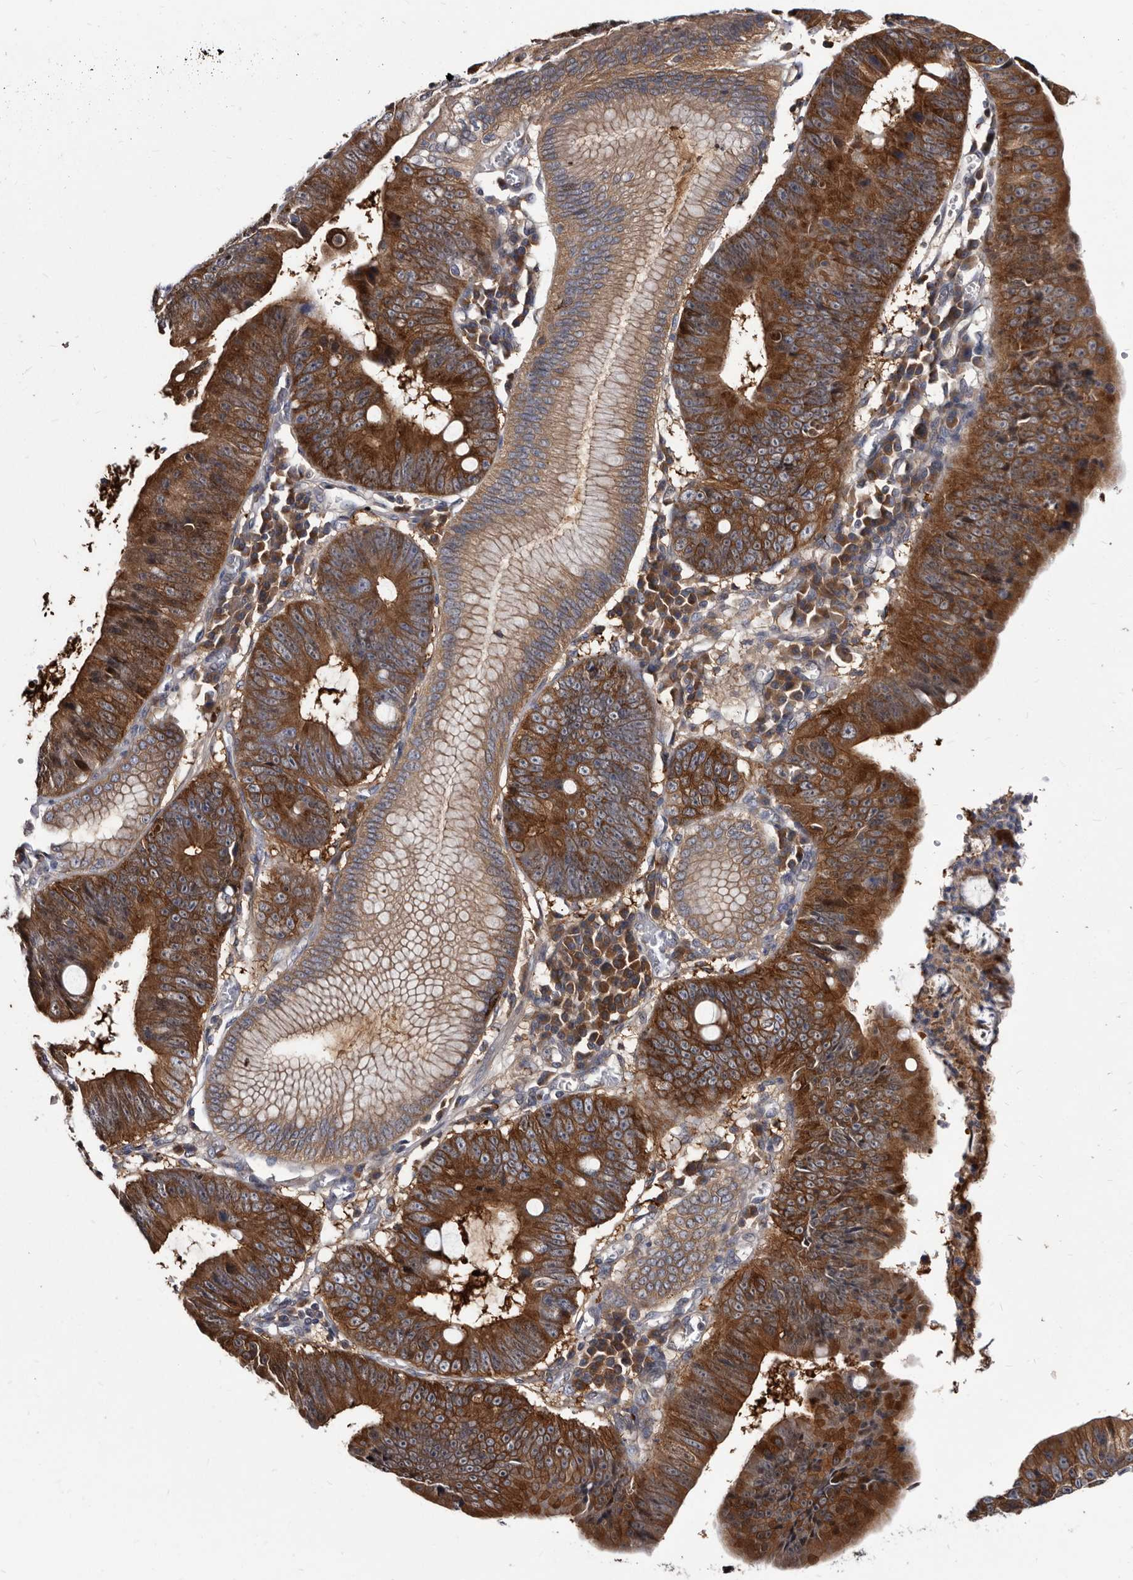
{"staining": {"intensity": "strong", "quantity": ">75%", "location": "cytoplasmic/membranous"}, "tissue": "stomach cancer", "cell_type": "Tumor cells", "image_type": "cancer", "snomed": [{"axis": "morphology", "description": "Adenocarcinoma, NOS"}, {"axis": "topography", "description": "Stomach"}], "caption": "Adenocarcinoma (stomach) stained with a brown dye exhibits strong cytoplasmic/membranous positive expression in about >75% of tumor cells.", "gene": "ABCF2", "patient": {"sex": "male", "age": 59}}